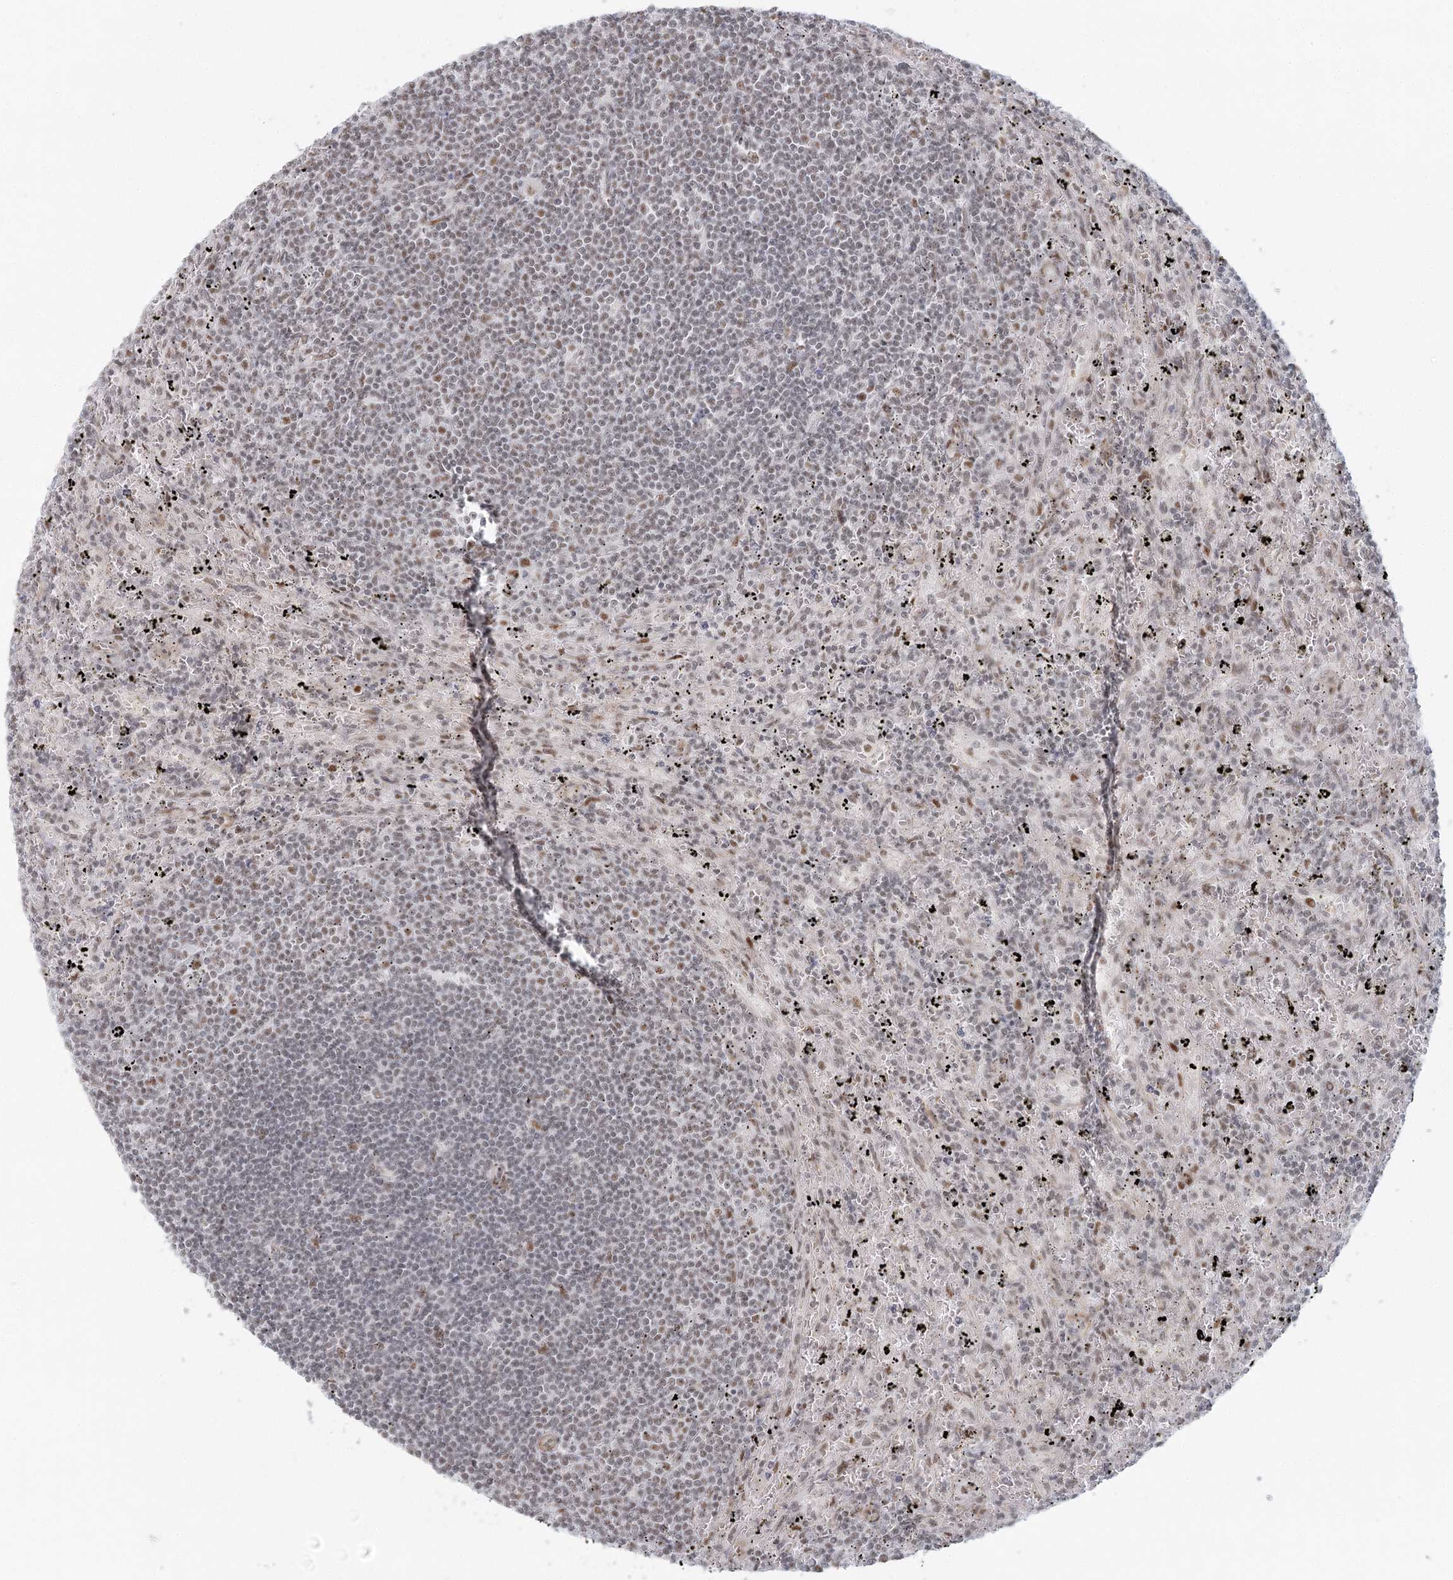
{"staining": {"intensity": "negative", "quantity": "none", "location": "none"}, "tissue": "lymphoma", "cell_type": "Tumor cells", "image_type": "cancer", "snomed": [{"axis": "morphology", "description": "Malignant lymphoma, non-Hodgkin's type, Low grade"}, {"axis": "topography", "description": "Spleen"}], "caption": "Tumor cells are negative for protein expression in human malignant lymphoma, non-Hodgkin's type (low-grade).", "gene": "U2SURP", "patient": {"sex": "male", "age": 76}}